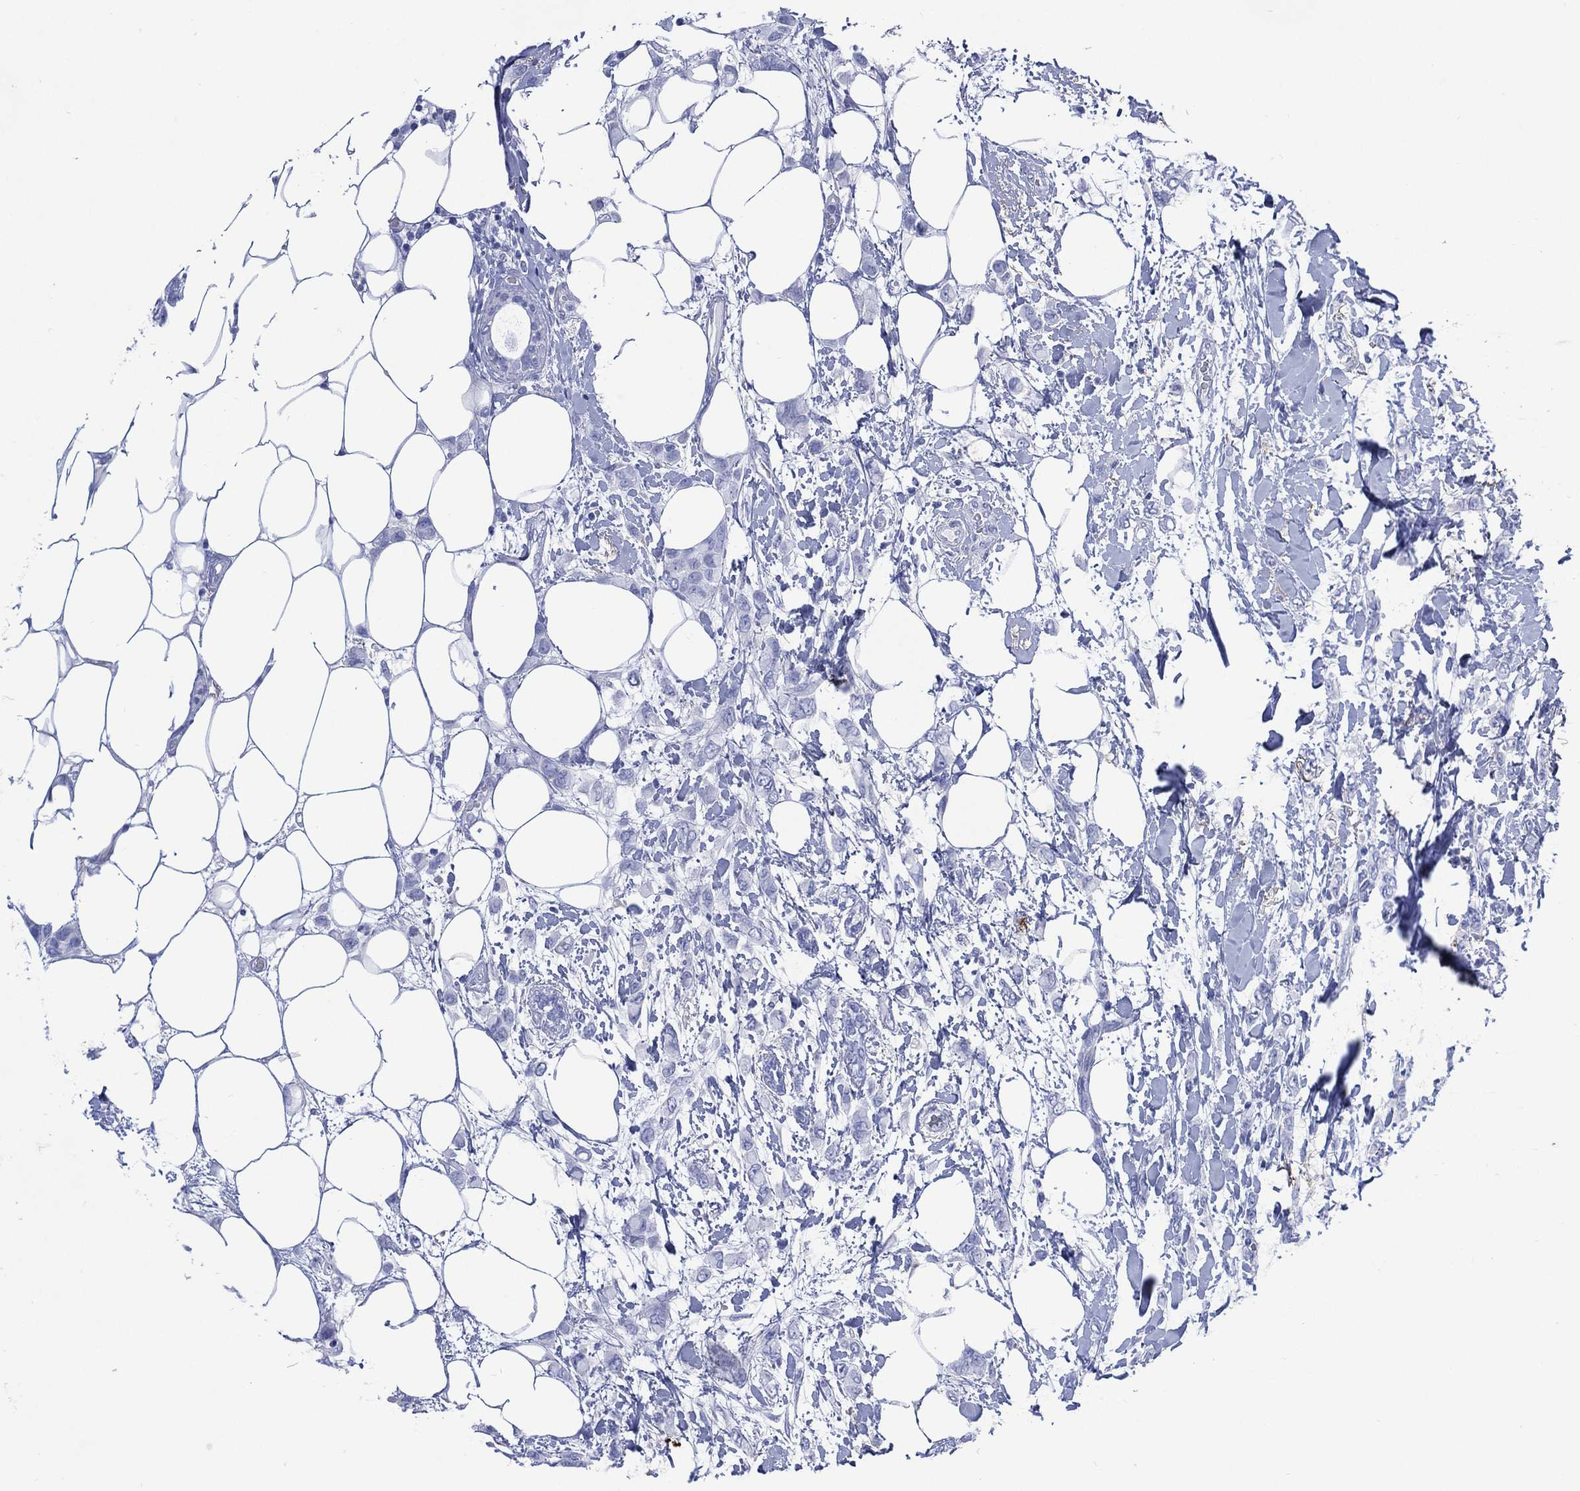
{"staining": {"intensity": "negative", "quantity": "none", "location": "none"}, "tissue": "breast cancer", "cell_type": "Tumor cells", "image_type": "cancer", "snomed": [{"axis": "morphology", "description": "Lobular carcinoma"}, {"axis": "topography", "description": "Breast"}], "caption": "Immunohistochemical staining of breast cancer shows no significant expression in tumor cells.", "gene": "SHCBP1L", "patient": {"sex": "female", "age": 66}}